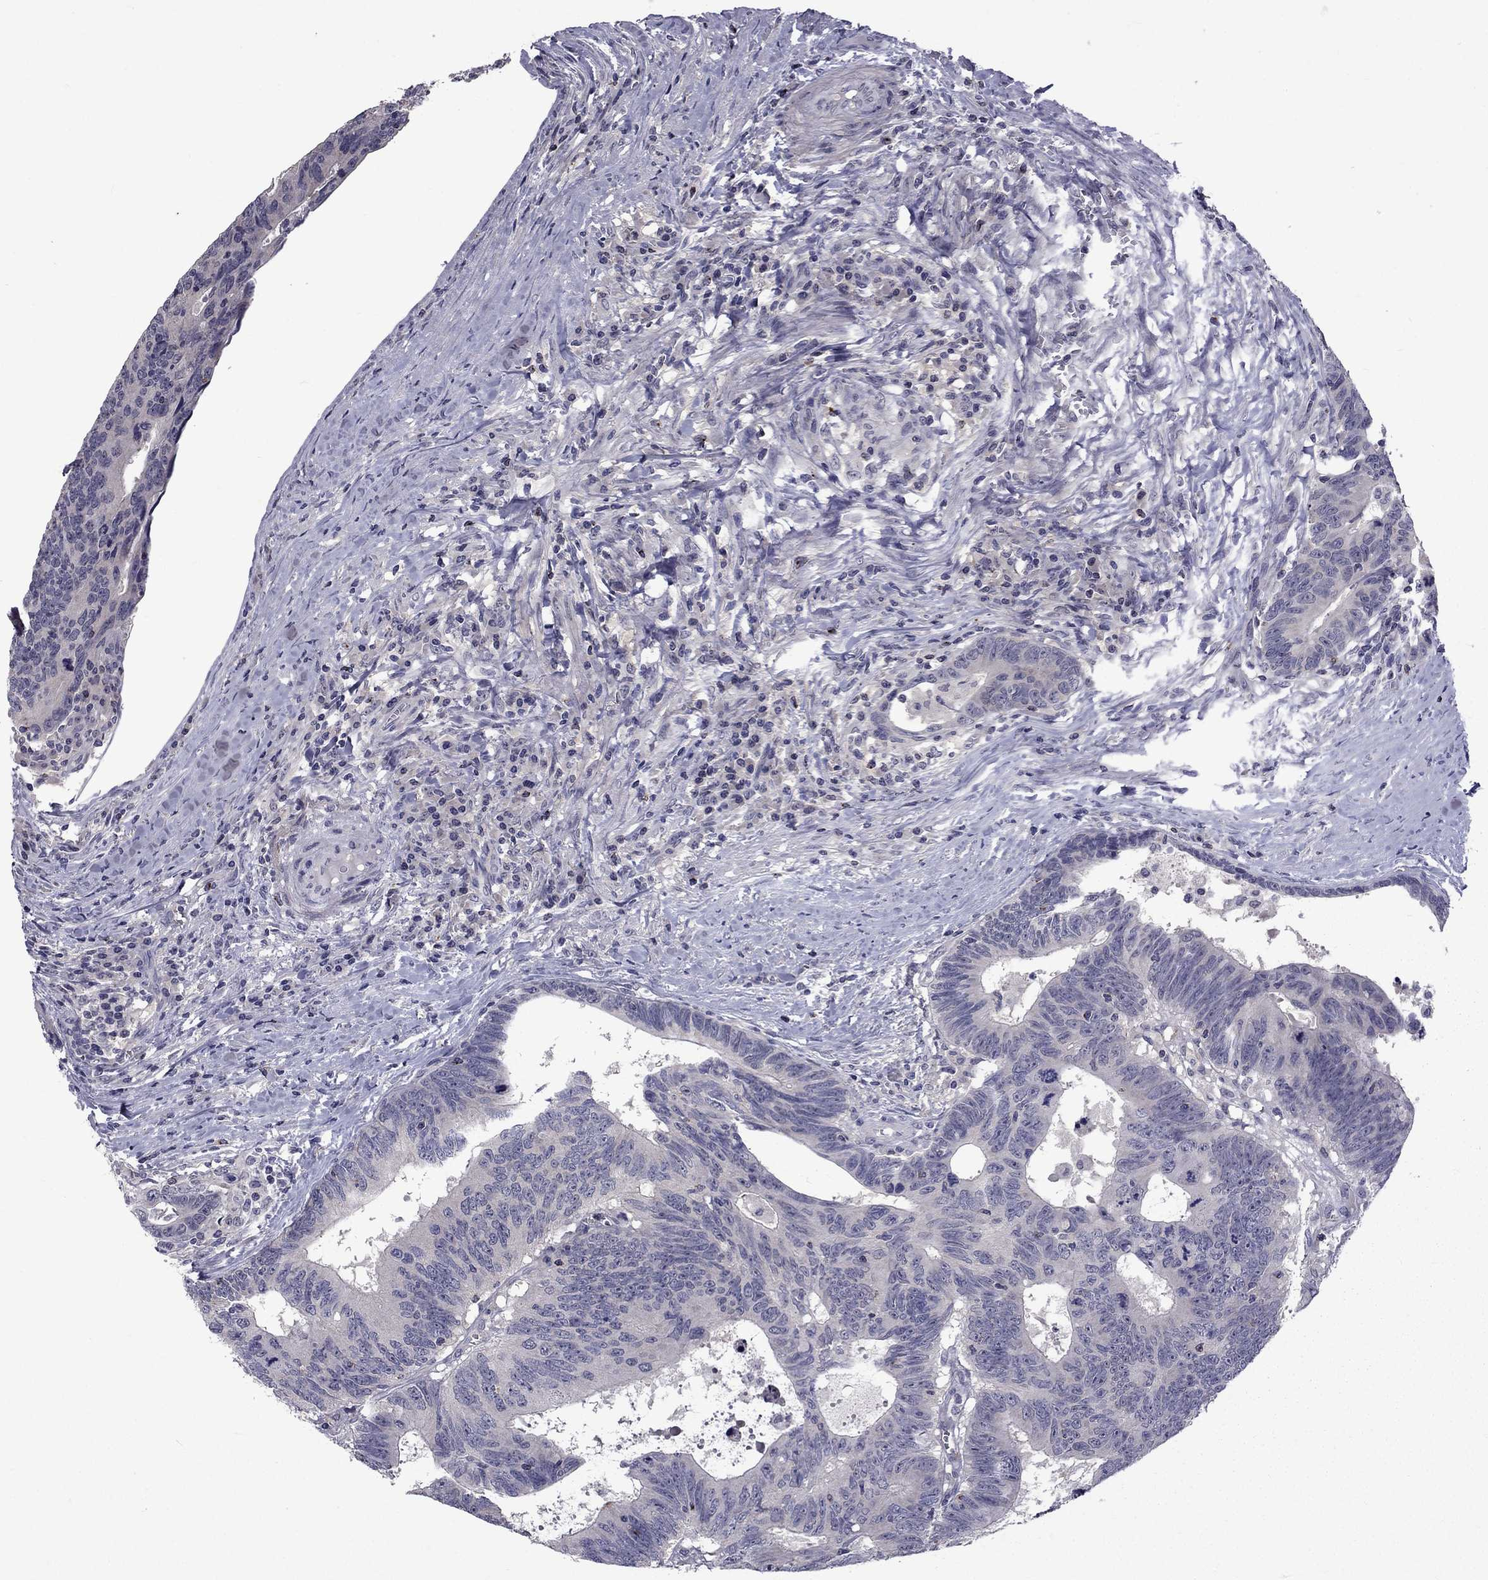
{"staining": {"intensity": "negative", "quantity": "none", "location": "none"}, "tissue": "colorectal cancer", "cell_type": "Tumor cells", "image_type": "cancer", "snomed": [{"axis": "morphology", "description": "Adenocarcinoma, NOS"}, {"axis": "topography", "description": "Colon"}], "caption": "Immunohistochemistry (IHC) photomicrograph of human colorectal cancer (adenocarcinoma) stained for a protein (brown), which exhibits no expression in tumor cells.", "gene": "SNTA1", "patient": {"sex": "female", "age": 77}}